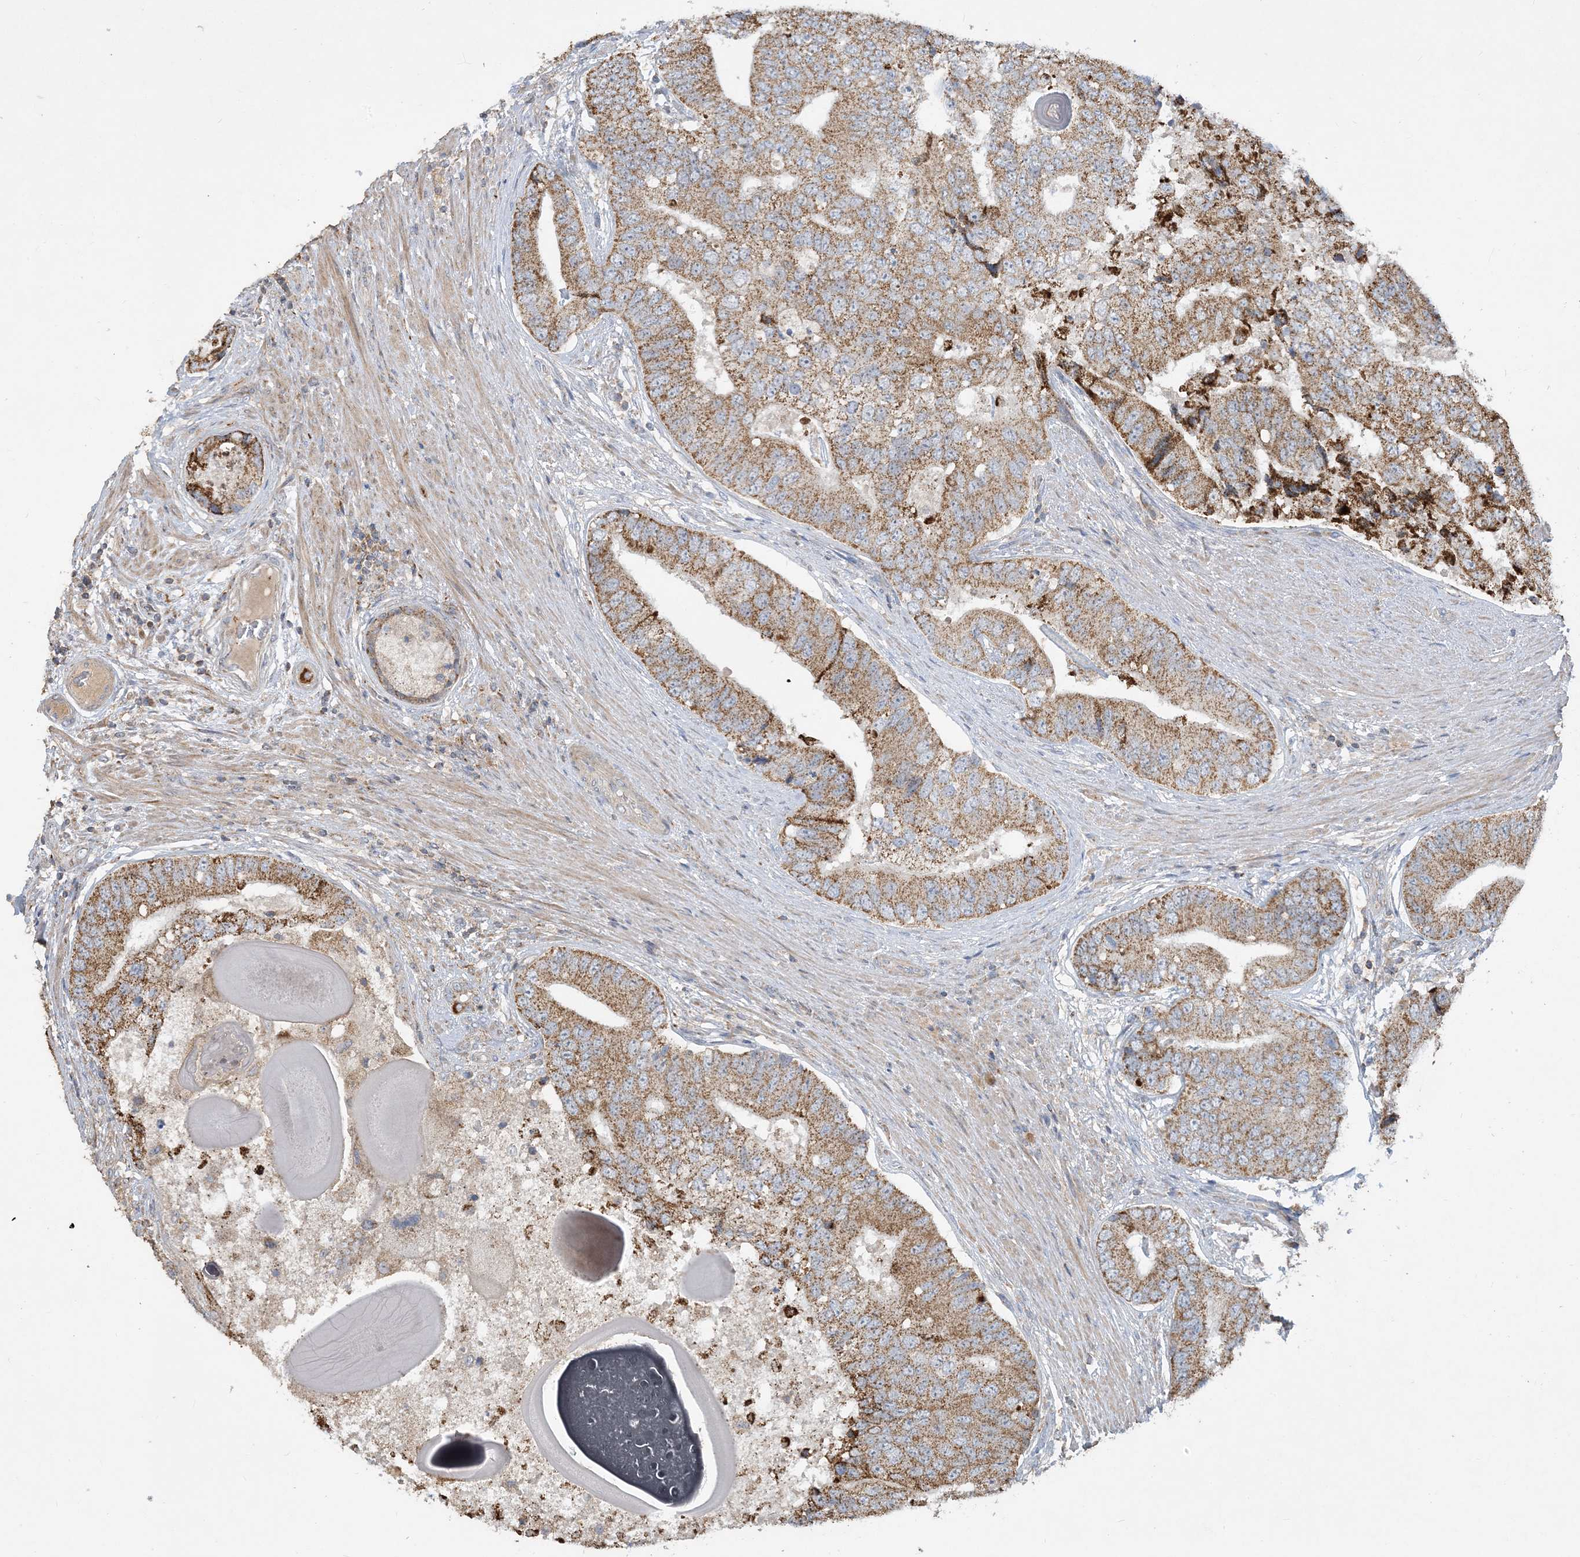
{"staining": {"intensity": "moderate", "quantity": ">75%", "location": "cytoplasmic/membranous"}, "tissue": "prostate cancer", "cell_type": "Tumor cells", "image_type": "cancer", "snomed": [{"axis": "morphology", "description": "Adenocarcinoma, High grade"}, {"axis": "topography", "description": "Prostate"}], "caption": "An image of human prostate cancer (high-grade adenocarcinoma) stained for a protein shows moderate cytoplasmic/membranous brown staining in tumor cells. Nuclei are stained in blue.", "gene": "ECHDC1", "patient": {"sex": "male", "age": 70}}